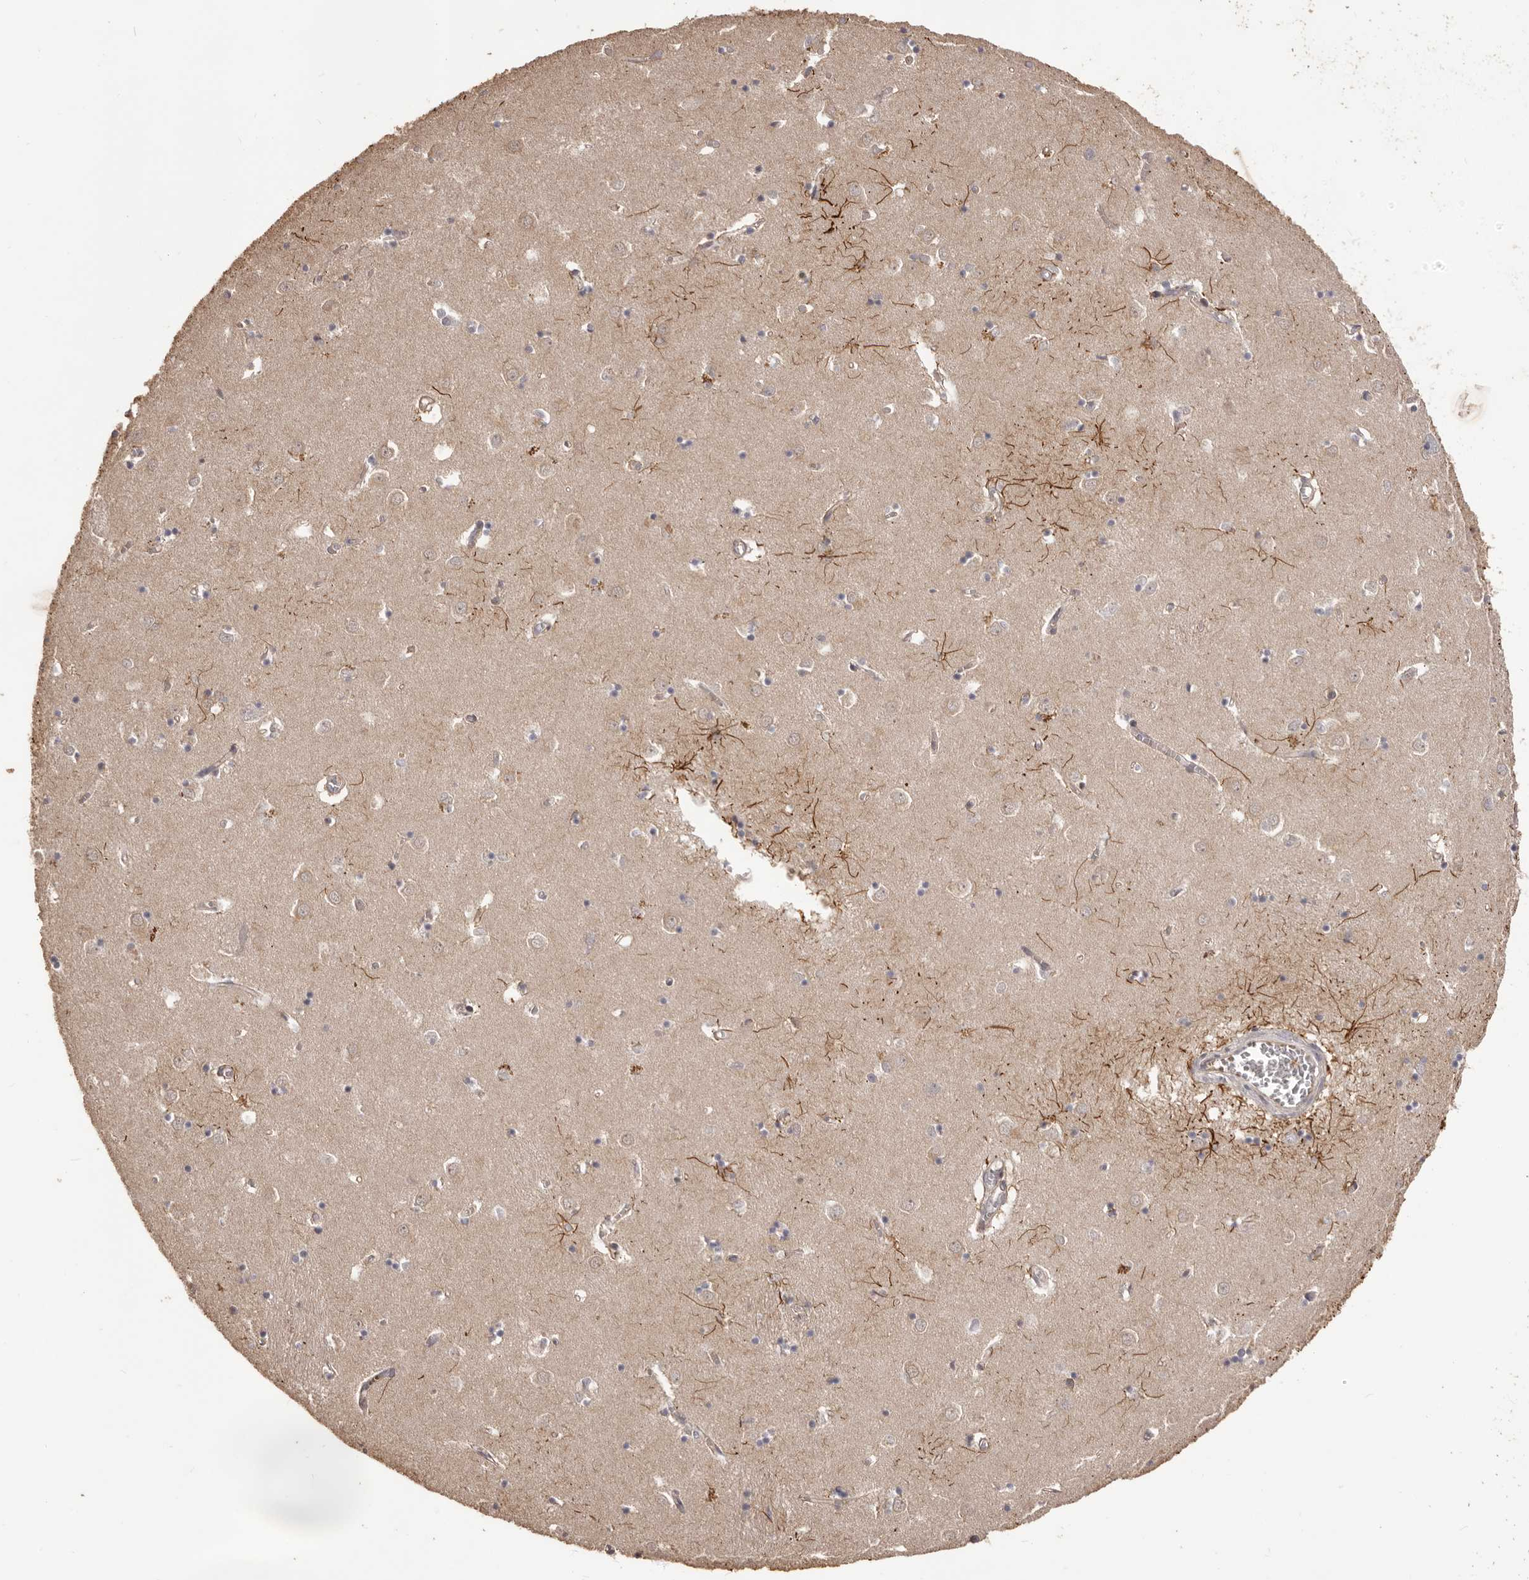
{"staining": {"intensity": "moderate", "quantity": "<25%", "location": "cytoplasmic/membranous"}, "tissue": "caudate", "cell_type": "Glial cells", "image_type": "normal", "snomed": [{"axis": "morphology", "description": "Normal tissue, NOS"}, {"axis": "topography", "description": "Lateral ventricle wall"}], "caption": "High-magnification brightfield microscopy of normal caudate stained with DAB (brown) and counterstained with hematoxylin (blue). glial cells exhibit moderate cytoplasmic/membranous expression is seen in approximately<25% of cells. The staining was performed using DAB (3,3'-diaminobenzidine), with brown indicating positive protein expression. Nuclei are stained blue with hematoxylin.", "gene": "QRSL1", "patient": {"sex": "male", "age": 70}}